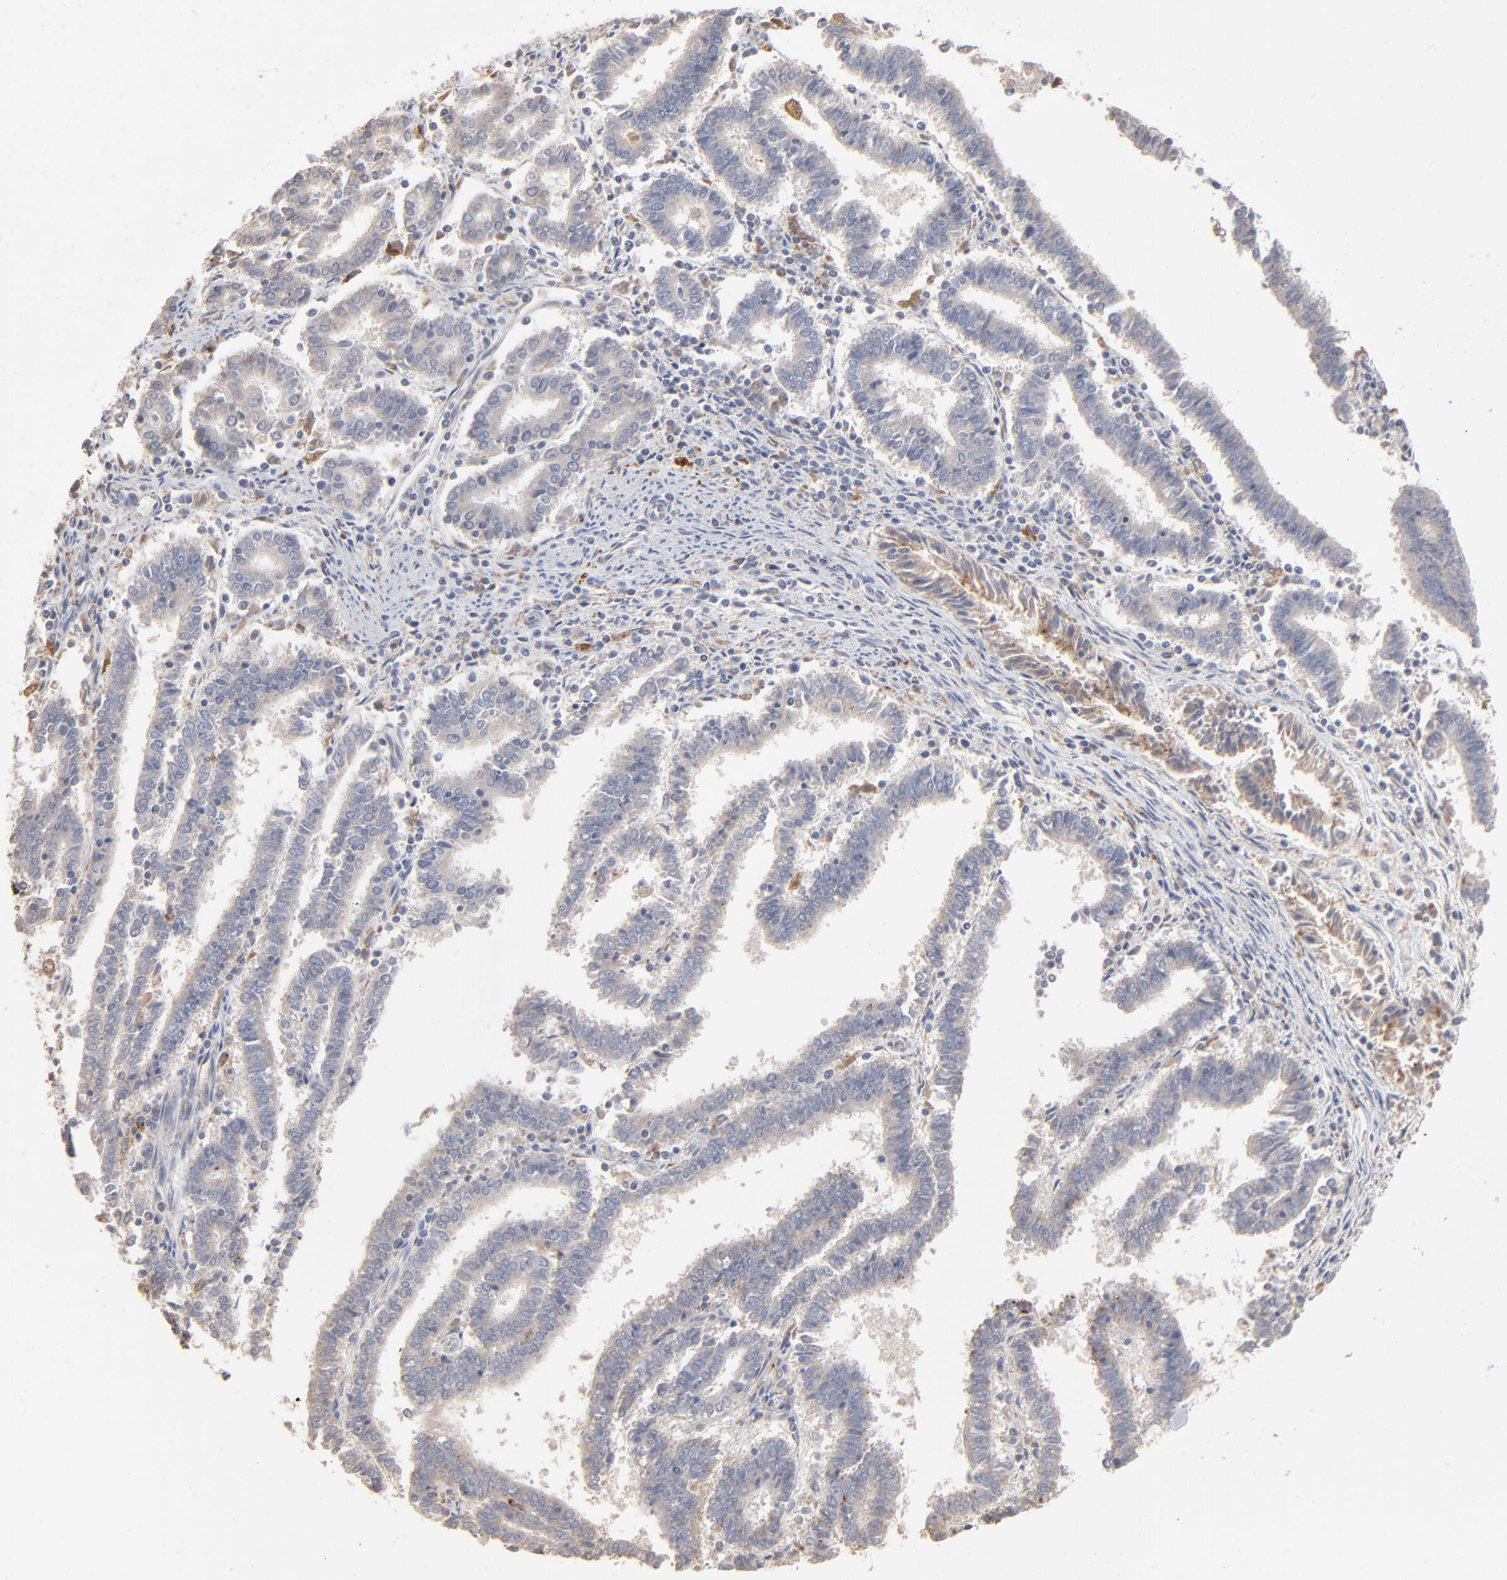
{"staining": {"intensity": "negative", "quantity": "none", "location": "none"}, "tissue": "endometrial cancer", "cell_type": "Tumor cells", "image_type": "cancer", "snomed": [{"axis": "morphology", "description": "Adenocarcinoma, NOS"}, {"axis": "topography", "description": "Uterus"}], "caption": "The photomicrograph shows no staining of tumor cells in endometrial adenocarcinoma.", "gene": "POMT2", "patient": {"sex": "female", "age": 83}}